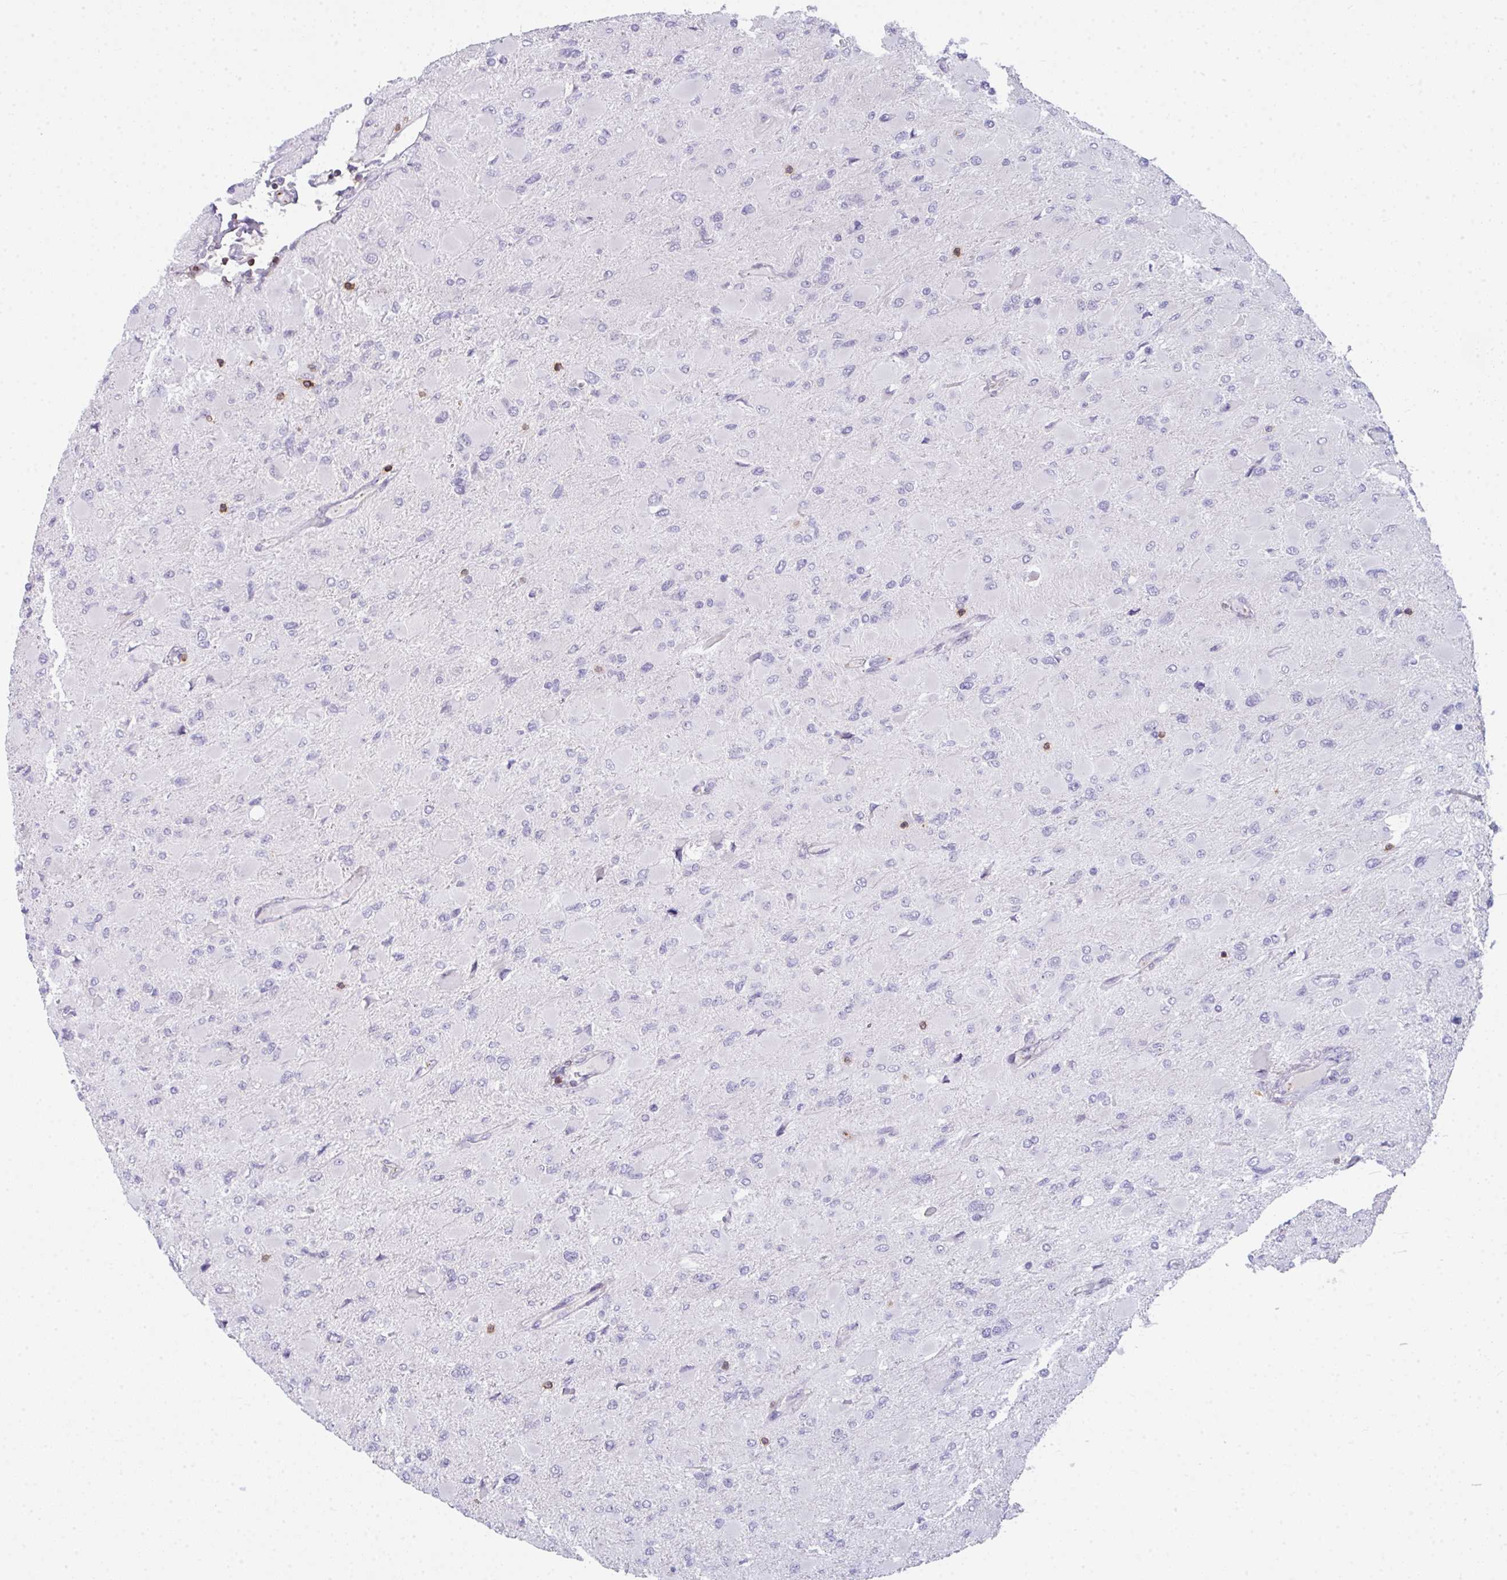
{"staining": {"intensity": "negative", "quantity": "none", "location": "none"}, "tissue": "glioma", "cell_type": "Tumor cells", "image_type": "cancer", "snomed": [{"axis": "morphology", "description": "Glioma, malignant, High grade"}, {"axis": "topography", "description": "Cerebral cortex"}], "caption": "Tumor cells show no significant protein expression in glioma. (Stains: DAB (3,3'-diaminobenzidine) immunohistochemistry with hematoxylin counter stain, Microscopy: brightfield microscopy at high magnification).", "gene": "CD80", "patient": {"sex": "female", "age": 36}}